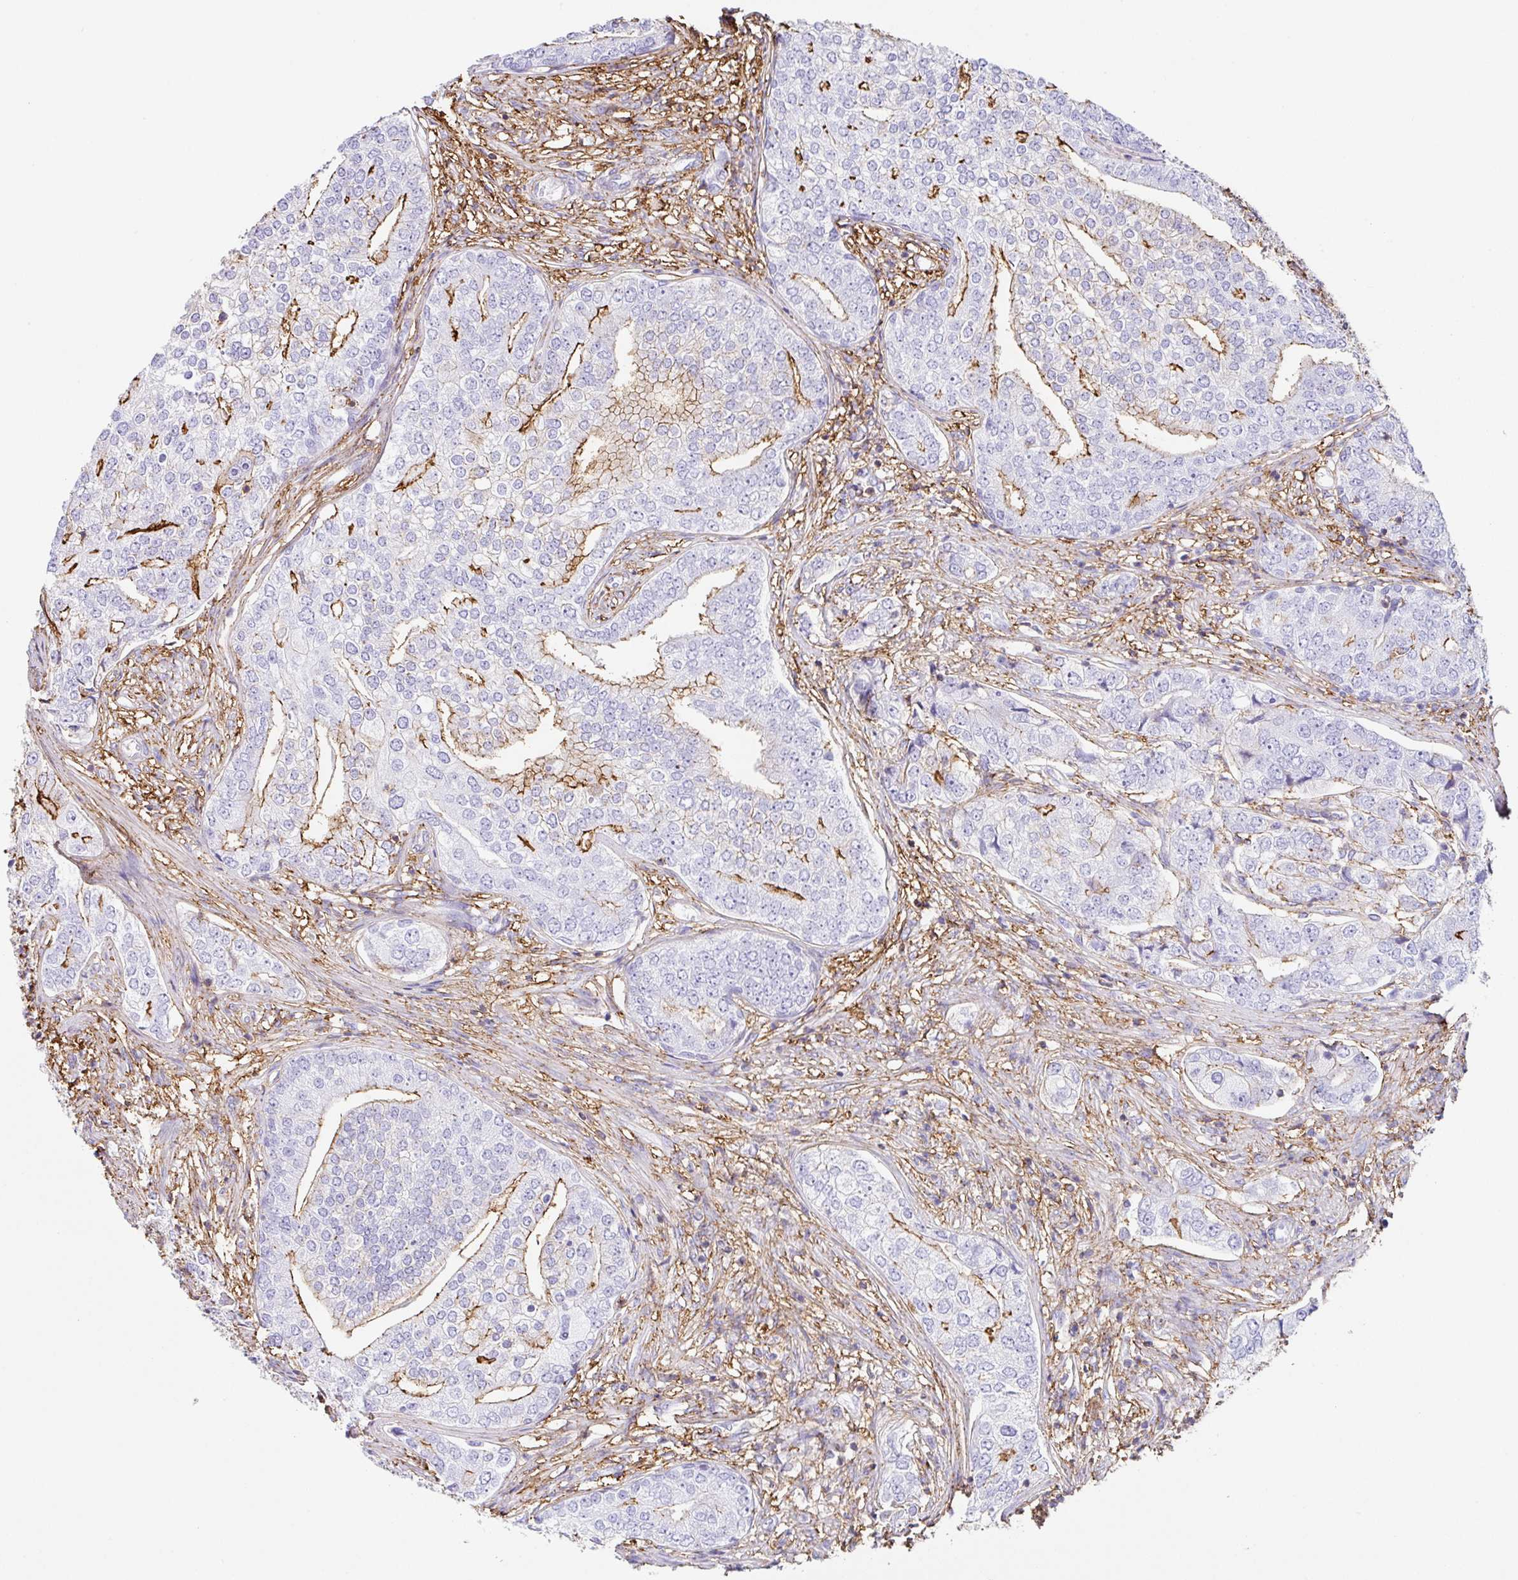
{"staining": {"intensity": "moderate", "quantity": "<25%", "location": "cytoplasmic/membranous"}, "tissue": "prostate cancer", "cell_type": "Tumor cells", "image_type": "cancer", "snomed": [{"axis": "morphology", "description": "Adenocarcinoma, High grade"}, {"axis": "topography", "description": "Prostate"}], "caption": "Human high-grade adenocarcinoma (prostate) stained with a brown dye exhibits moderate cytoplasmic/membranous positive expression in approximately <25% of tumor cells.", "gene": "MTTP", "patient": {"sex": "male", "age": 60}}